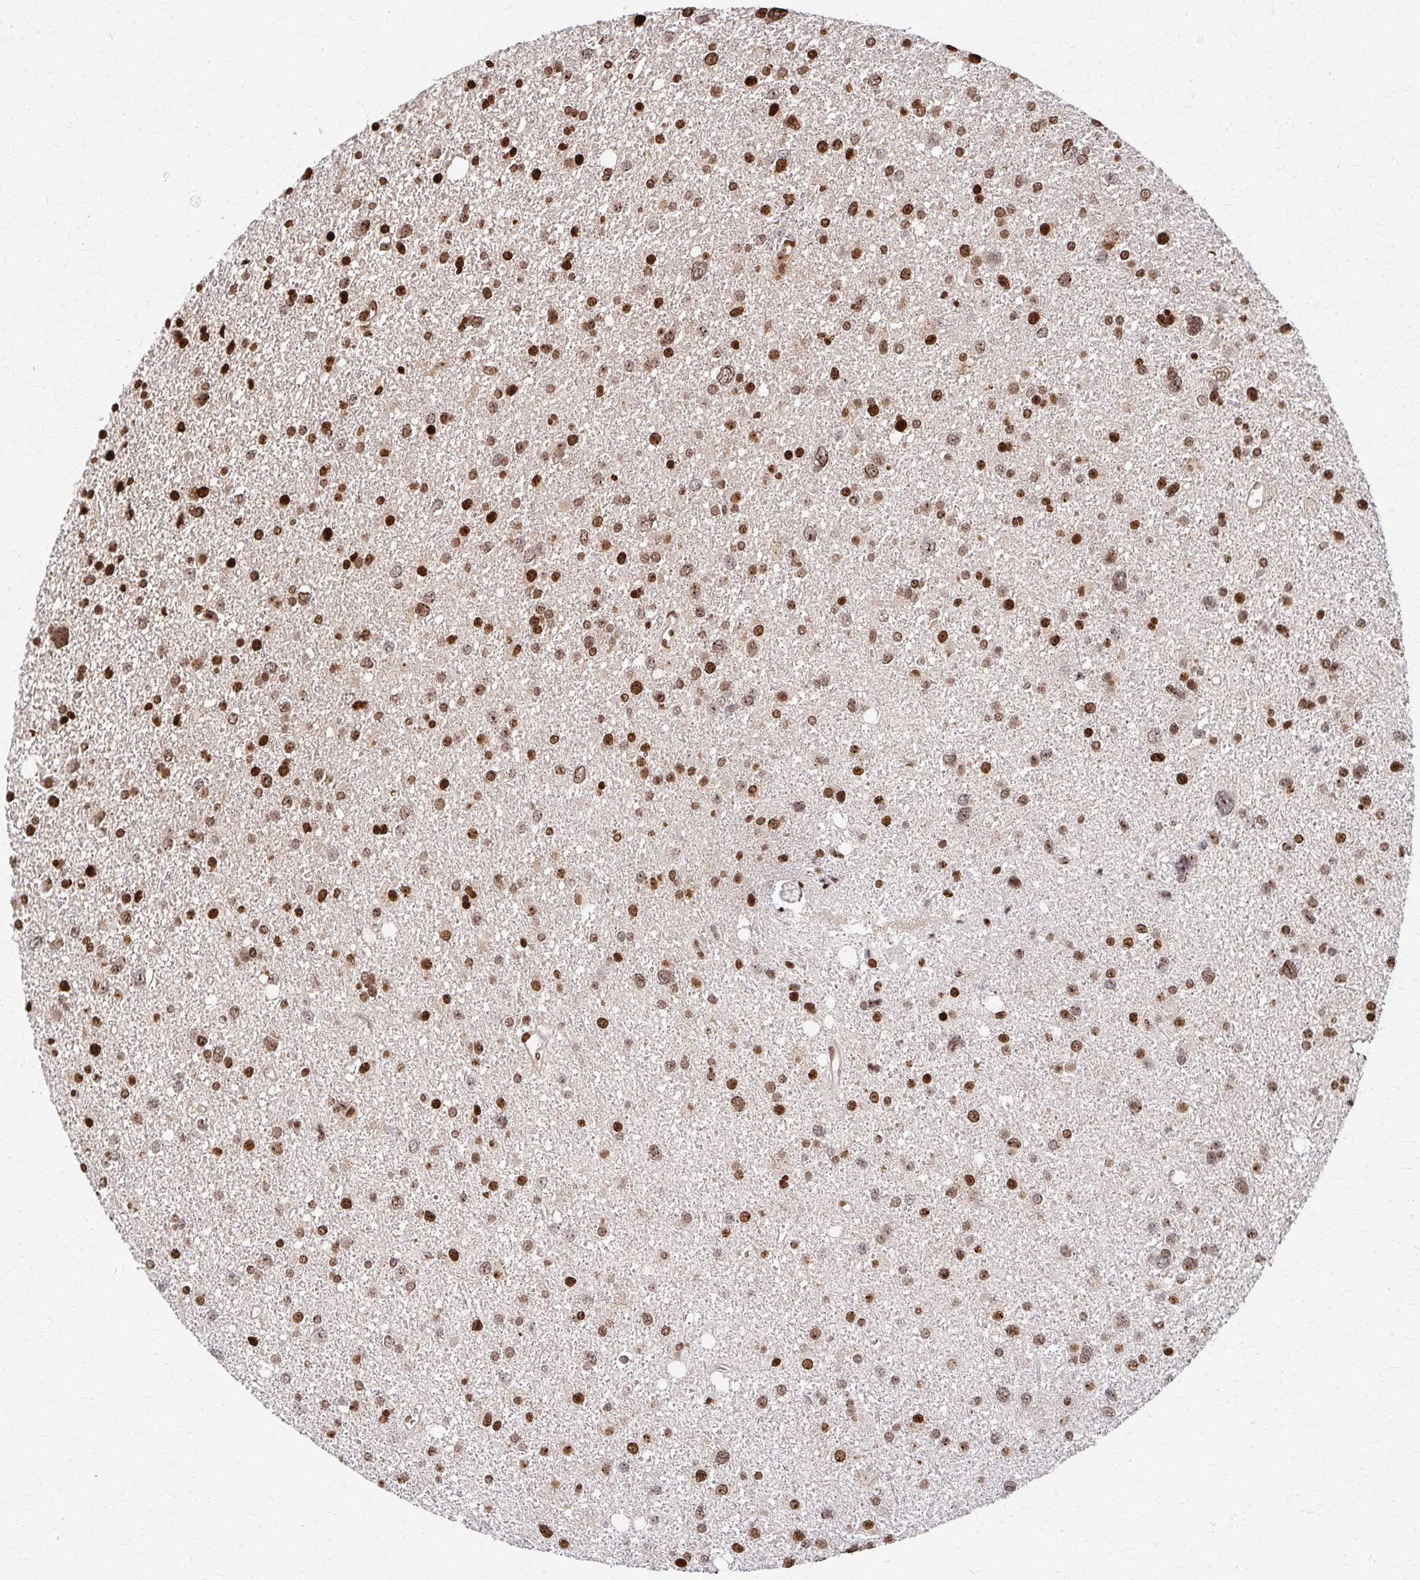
{"staining": {"intensity": "strong", "quantity": ">75%", "location": "nuclear"}, "tissue": "glioma", "cell_type": "Tumor cells", "image_type": "cancer", "snomed": [{"axis": "morphology", "description": "Glioma, malignant, Low grade"}, {"axis": "topography", "description": "Brain"}], "caption": "Immunohistochemical staining of human glioma exhibits strong nuclear protein expression in approximately >75% of tumor cells.", "gene": "PSMD7", "patient": {"sex": "female", "age": 55}}